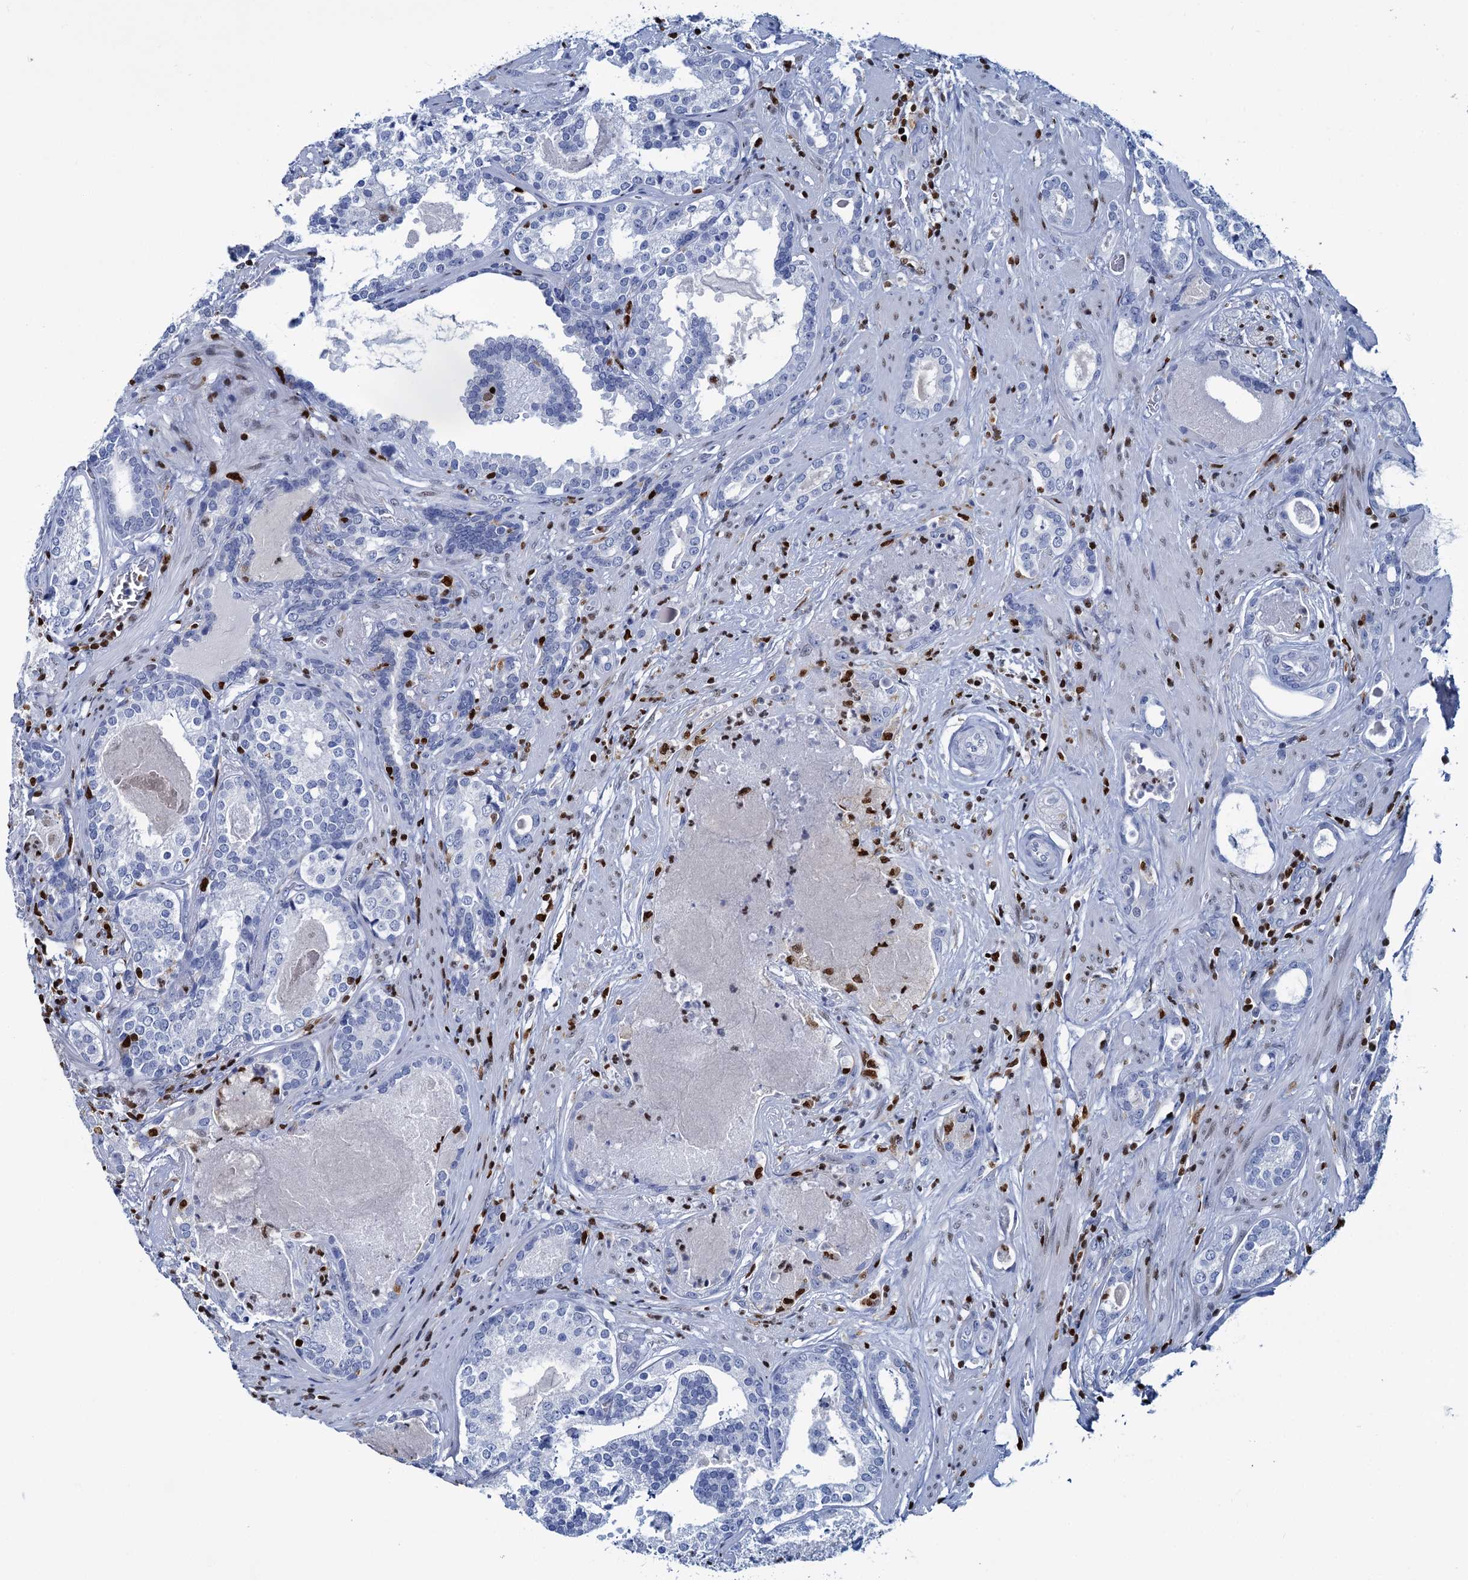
{"staining": {"intensity": "negative", "quantity": "none", "location": "none"}, "tissue": "prostate cancer", "cell_type": "Tumor cells", "image_type": "cancer", "snomed": [{"axis": "morphology", "description": "Adenocarcinoma, High grade"}, {"axis": "topography", "description": "Prostate"}], "caption": "Immunohistochemistry (IHC) image of prostate cancer (adenocarcinoma (high-grade)) stained for a protein (brown), which demonstrates no positivity in tumor cells. The staining was performed using DAB to visualize the protein expression in brown, while the nuclei were stained in blue with hematoxylin (Magnification: 20x).", "gene": "CELF2", "patient": {"sex": "male", "age": 58}}